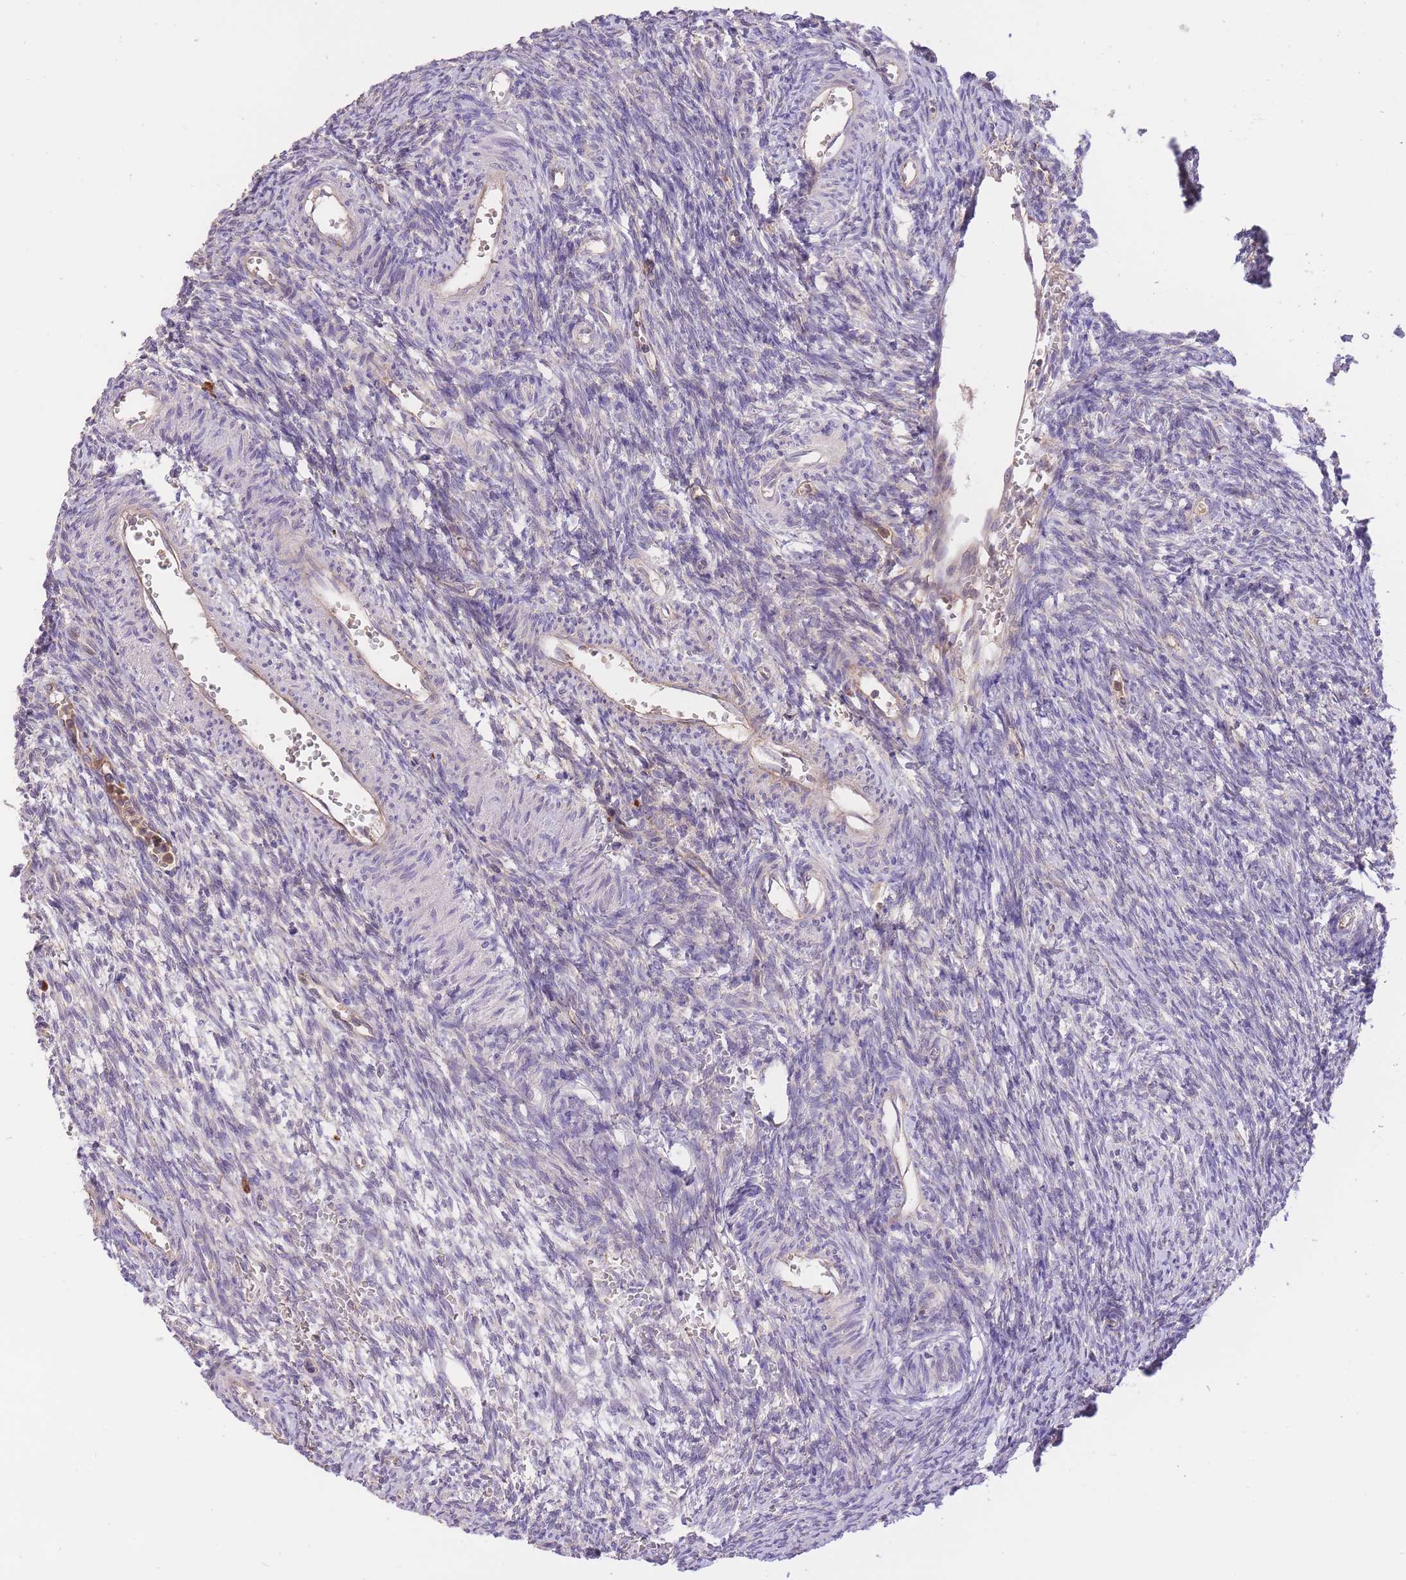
{"staining": {"intensity": "negative", "quantity": "none", "location": "none"}, "tissue": "ovary", "cell_type": "Ovarian stroma cells", "image_type": "normal", "snomed": [{"axis": "morphology", "description": "Normal tissue, NOS"}, {"axis": "topography", "description": "Ovary"}], "caption": "DAB (3,3'-diaminobenzidine) immunohistochemical staining of normal human ovary shows no significant expression in ovarian stroma cells. (Brightfield microscopy of DAB IHC at high magnification).", "gene": "PREP", "patient": {"sex": "female", "age": 39}}